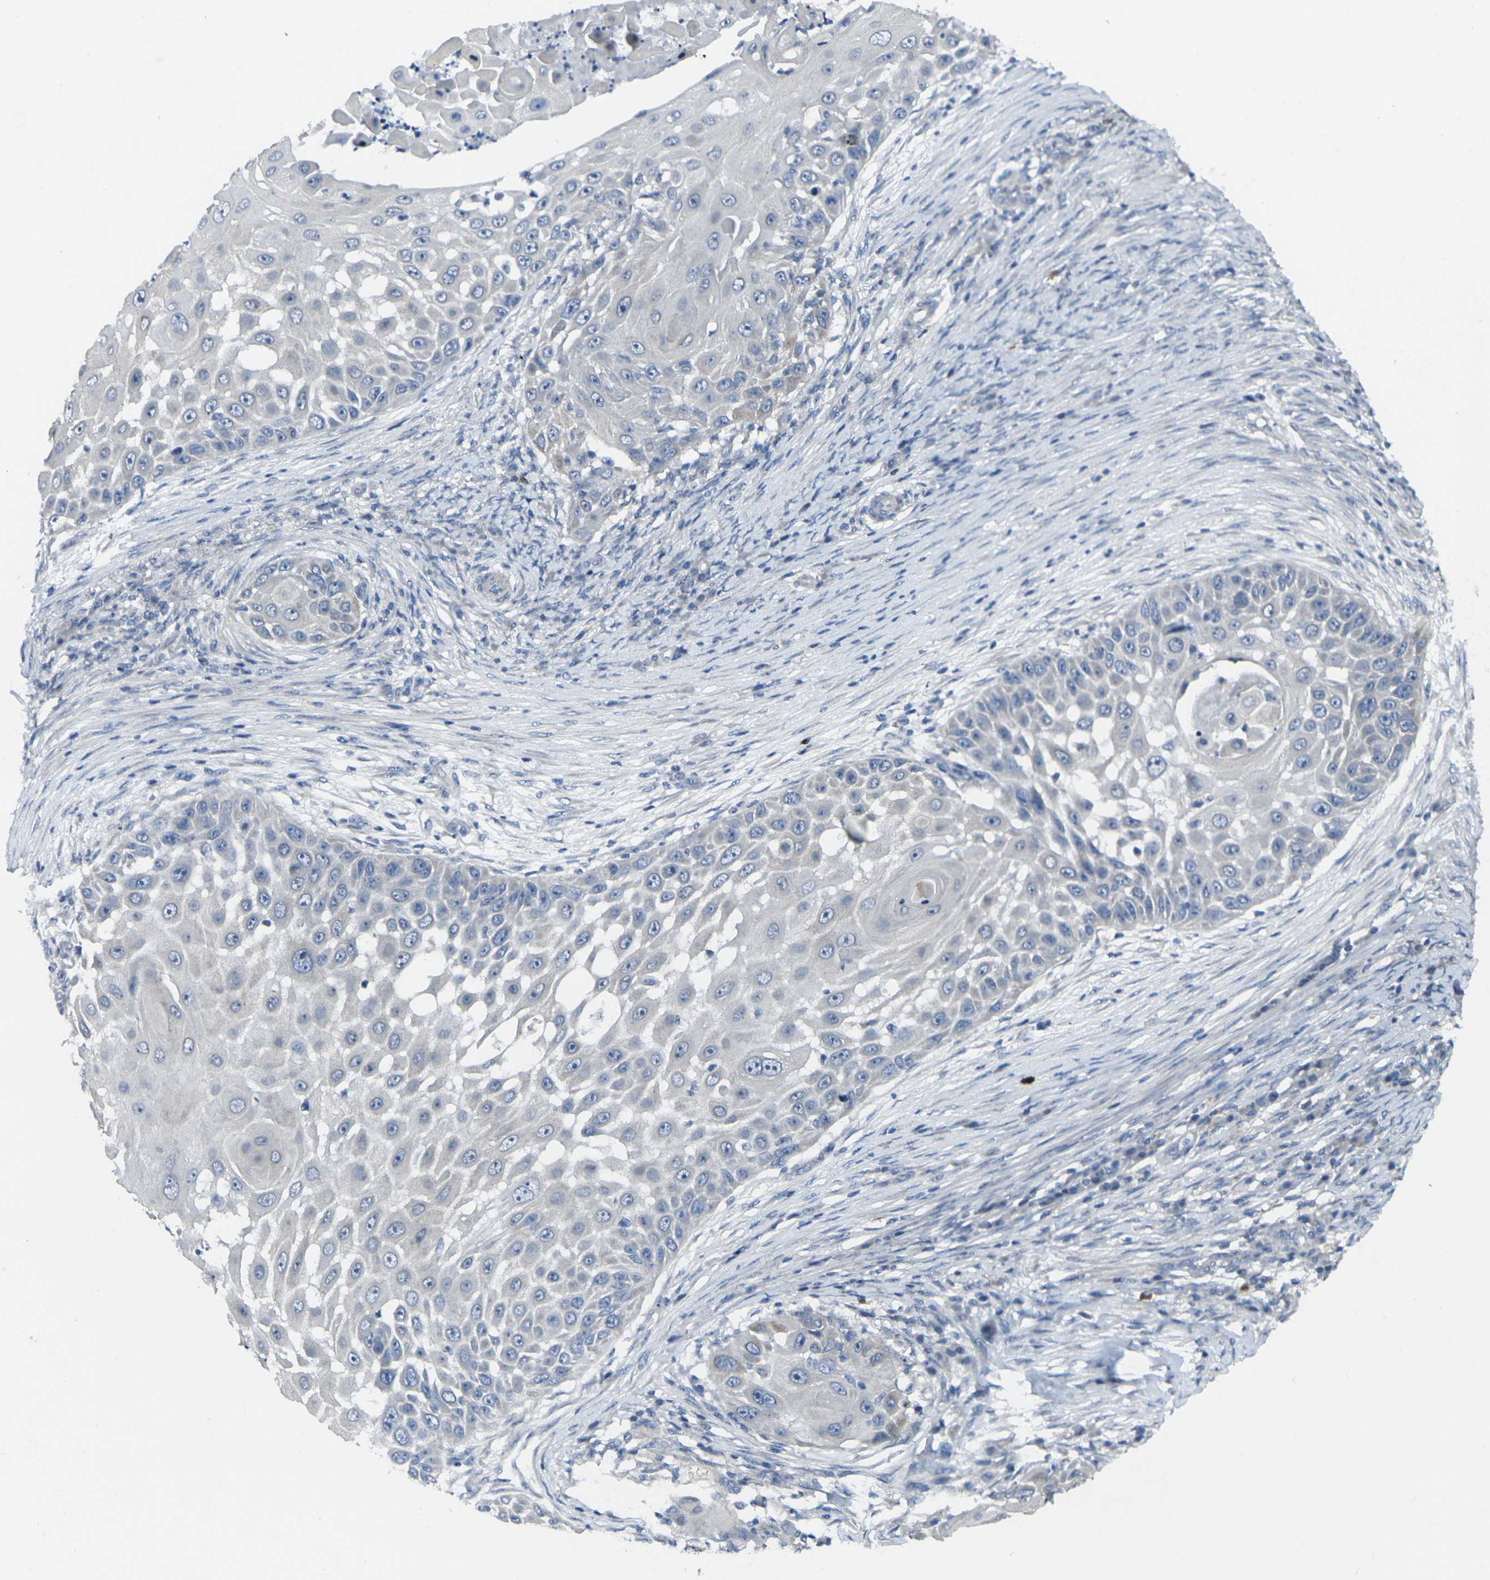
{"staining": {"intensity": "negative", "quantity": "none", "location": "none"}, "tissue": "skin cancer", "cell_type": "Tumor cells", "image_type": "cancer", "snomed": [{"axis": "morphology", "description": "Squamous cell carcinoma, NOS"}, {"axis": "topography", "description": "Skin"}], "caption": "Tumor cells show no significant staining in squamous cell carcinoma (skin).", "gene": "CCR10", "patient": {"sex": "female", "age": 44}}